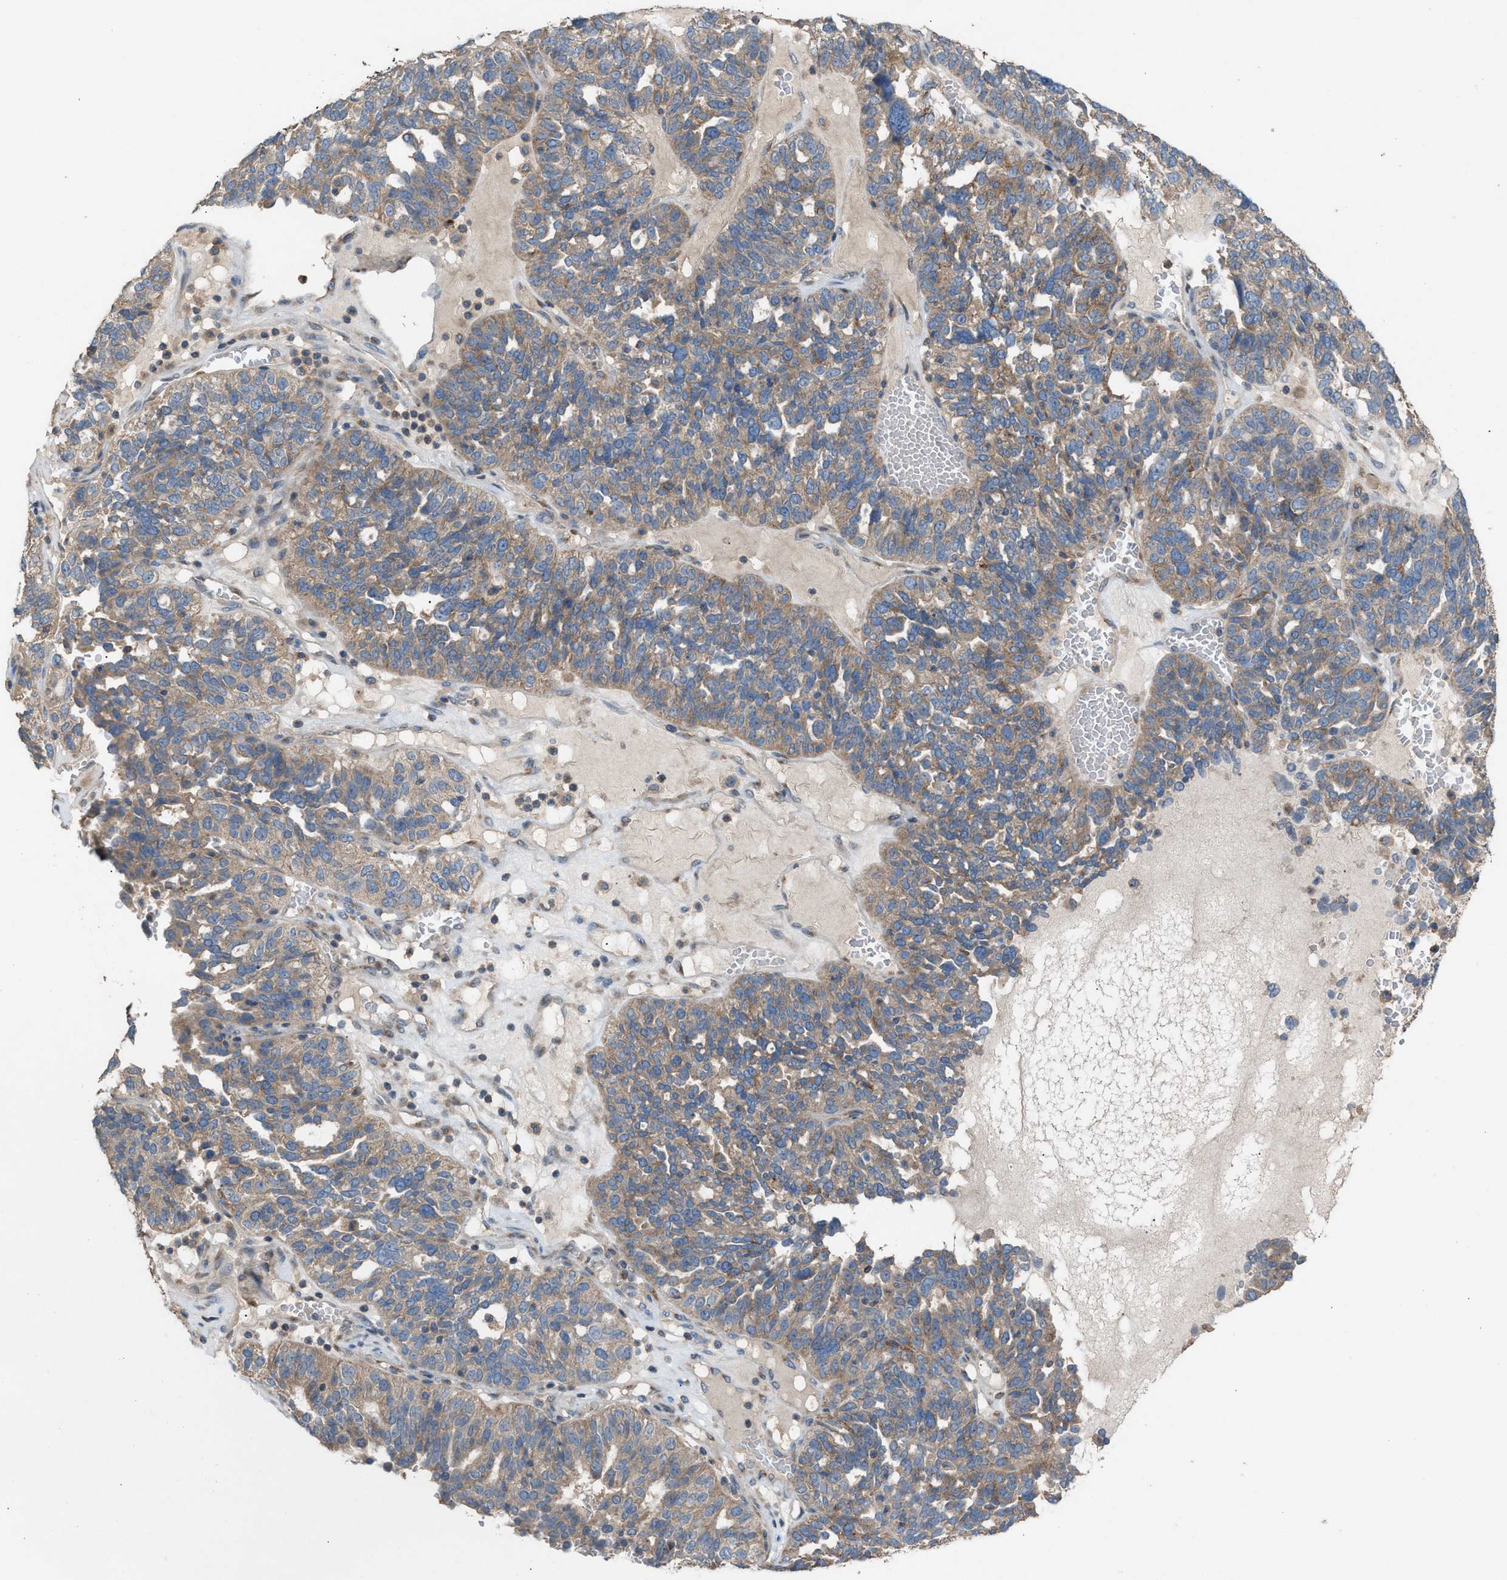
{"staining": {"intensity": "weak", "quantity": ">75%", "location": "cytoplasmic/membranous"}, "tissue": "ovarian cancer", "cell_type": "Tumor cells", "image_type": "cancer", "snomed": [{"axis": "morphology", "description": "Cystadenocarcinoma, serous, NOS"}, {"axis": "topography", "description": "Ovary"}], "caption": "Immunohistochemistry (DAB (3,3'-diaminobenzidine)) staining of ovarian cancer (serous cystadenocarcinoma) displays weak cytoplasmic/membranous protein expression in about >75% of tumor cells.", "gene": "TPK1", "patient": {"sex": "female", "age": 59}}